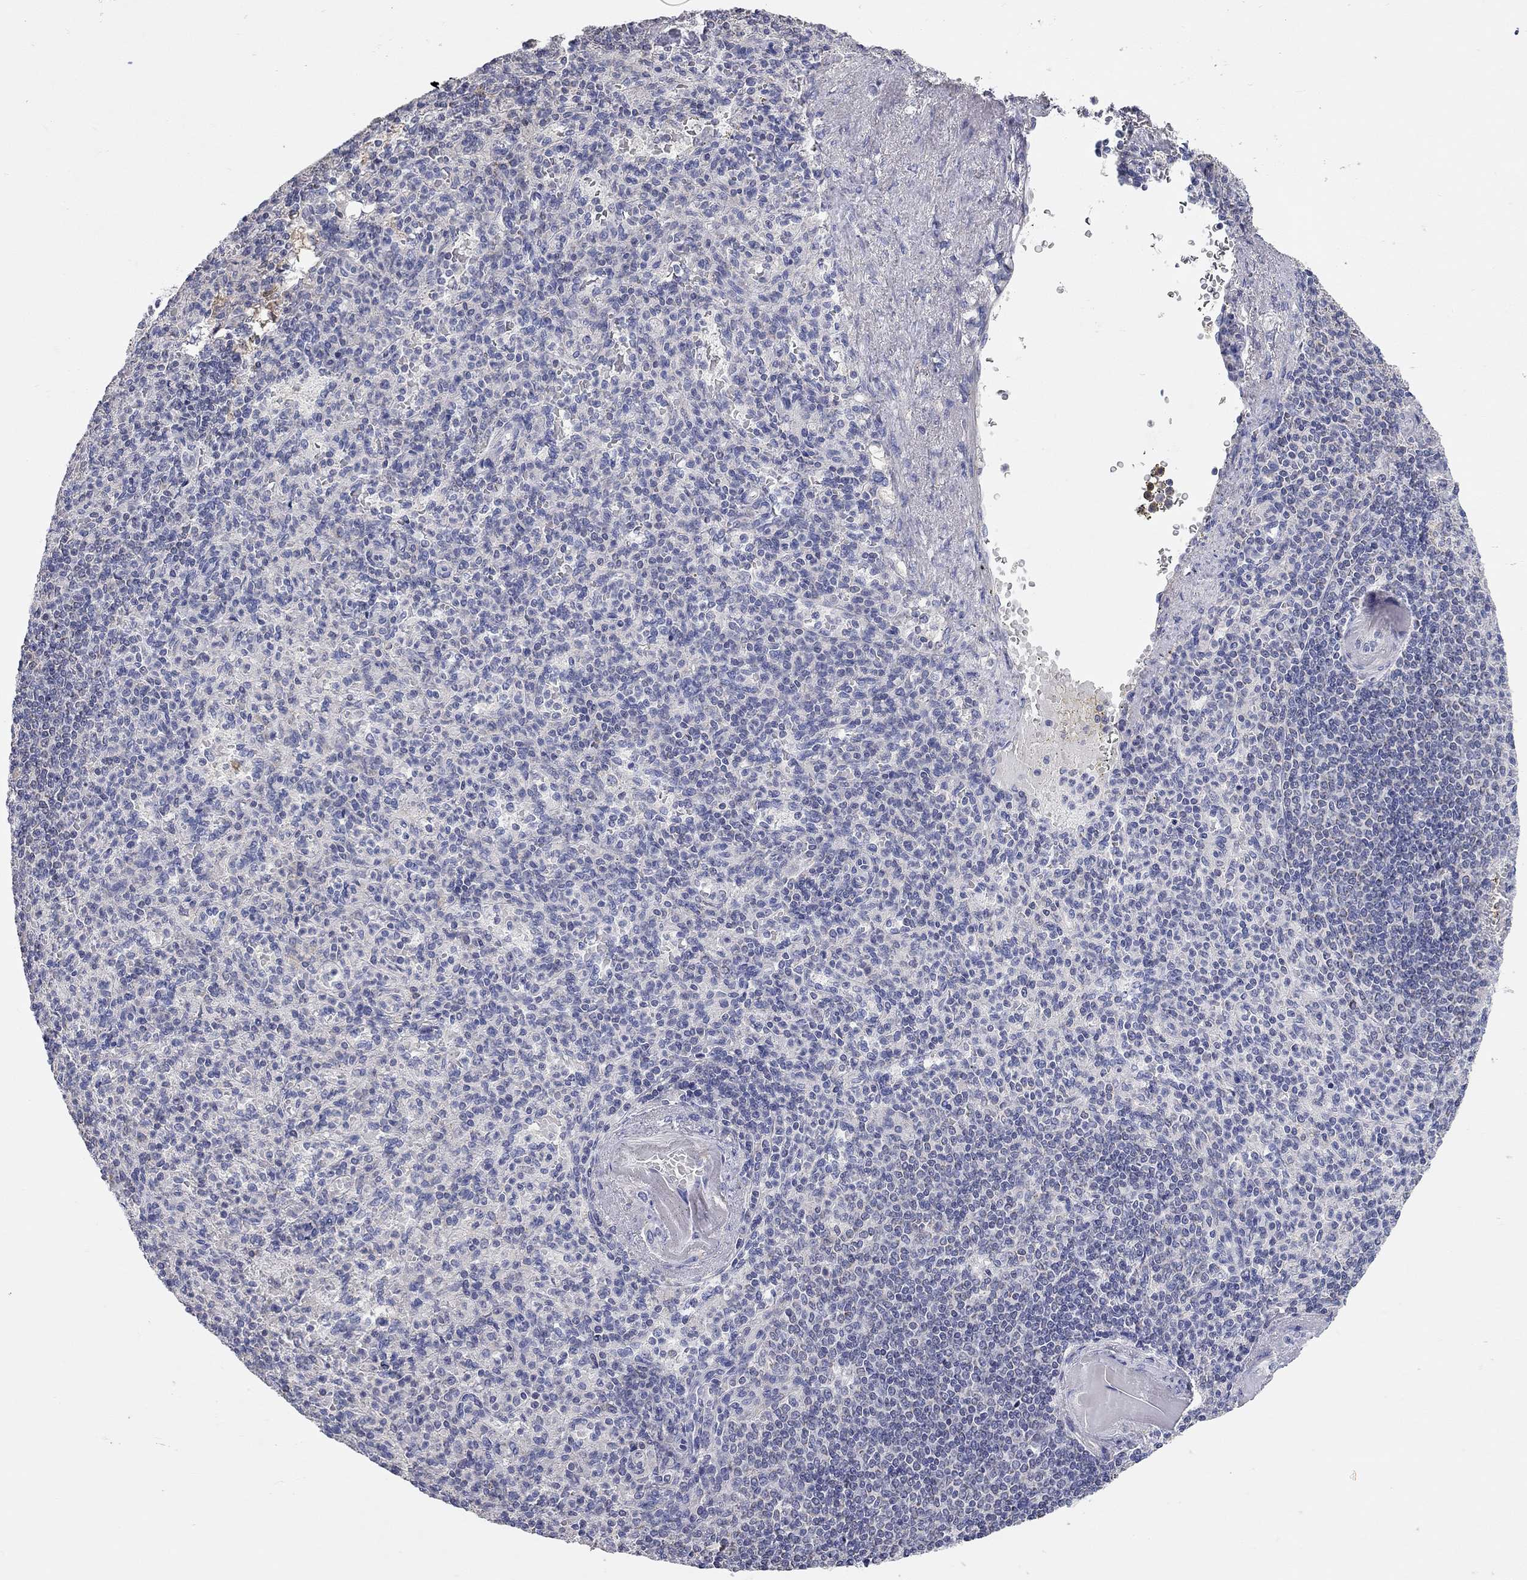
{"staining": {"intensity": "negative", "quantity": "none", "location": "none"}, "tissue": "spleen", "cell_type": "Cells in red pulp", "image_type": "normal", "snomed": [{"axis": "morphology", "description": "Normal tissue, NOS"}, {"axis": "topography", "description": "Spleen"}], "caption": "A high-resolution micrograph shows immunohistochemistry (IHC) staining of unremarkable spleen, which shows no significant expression in cells in red pulp.", "gene": "CFAP161", "patient": {"sex": "female", "age": 74}}